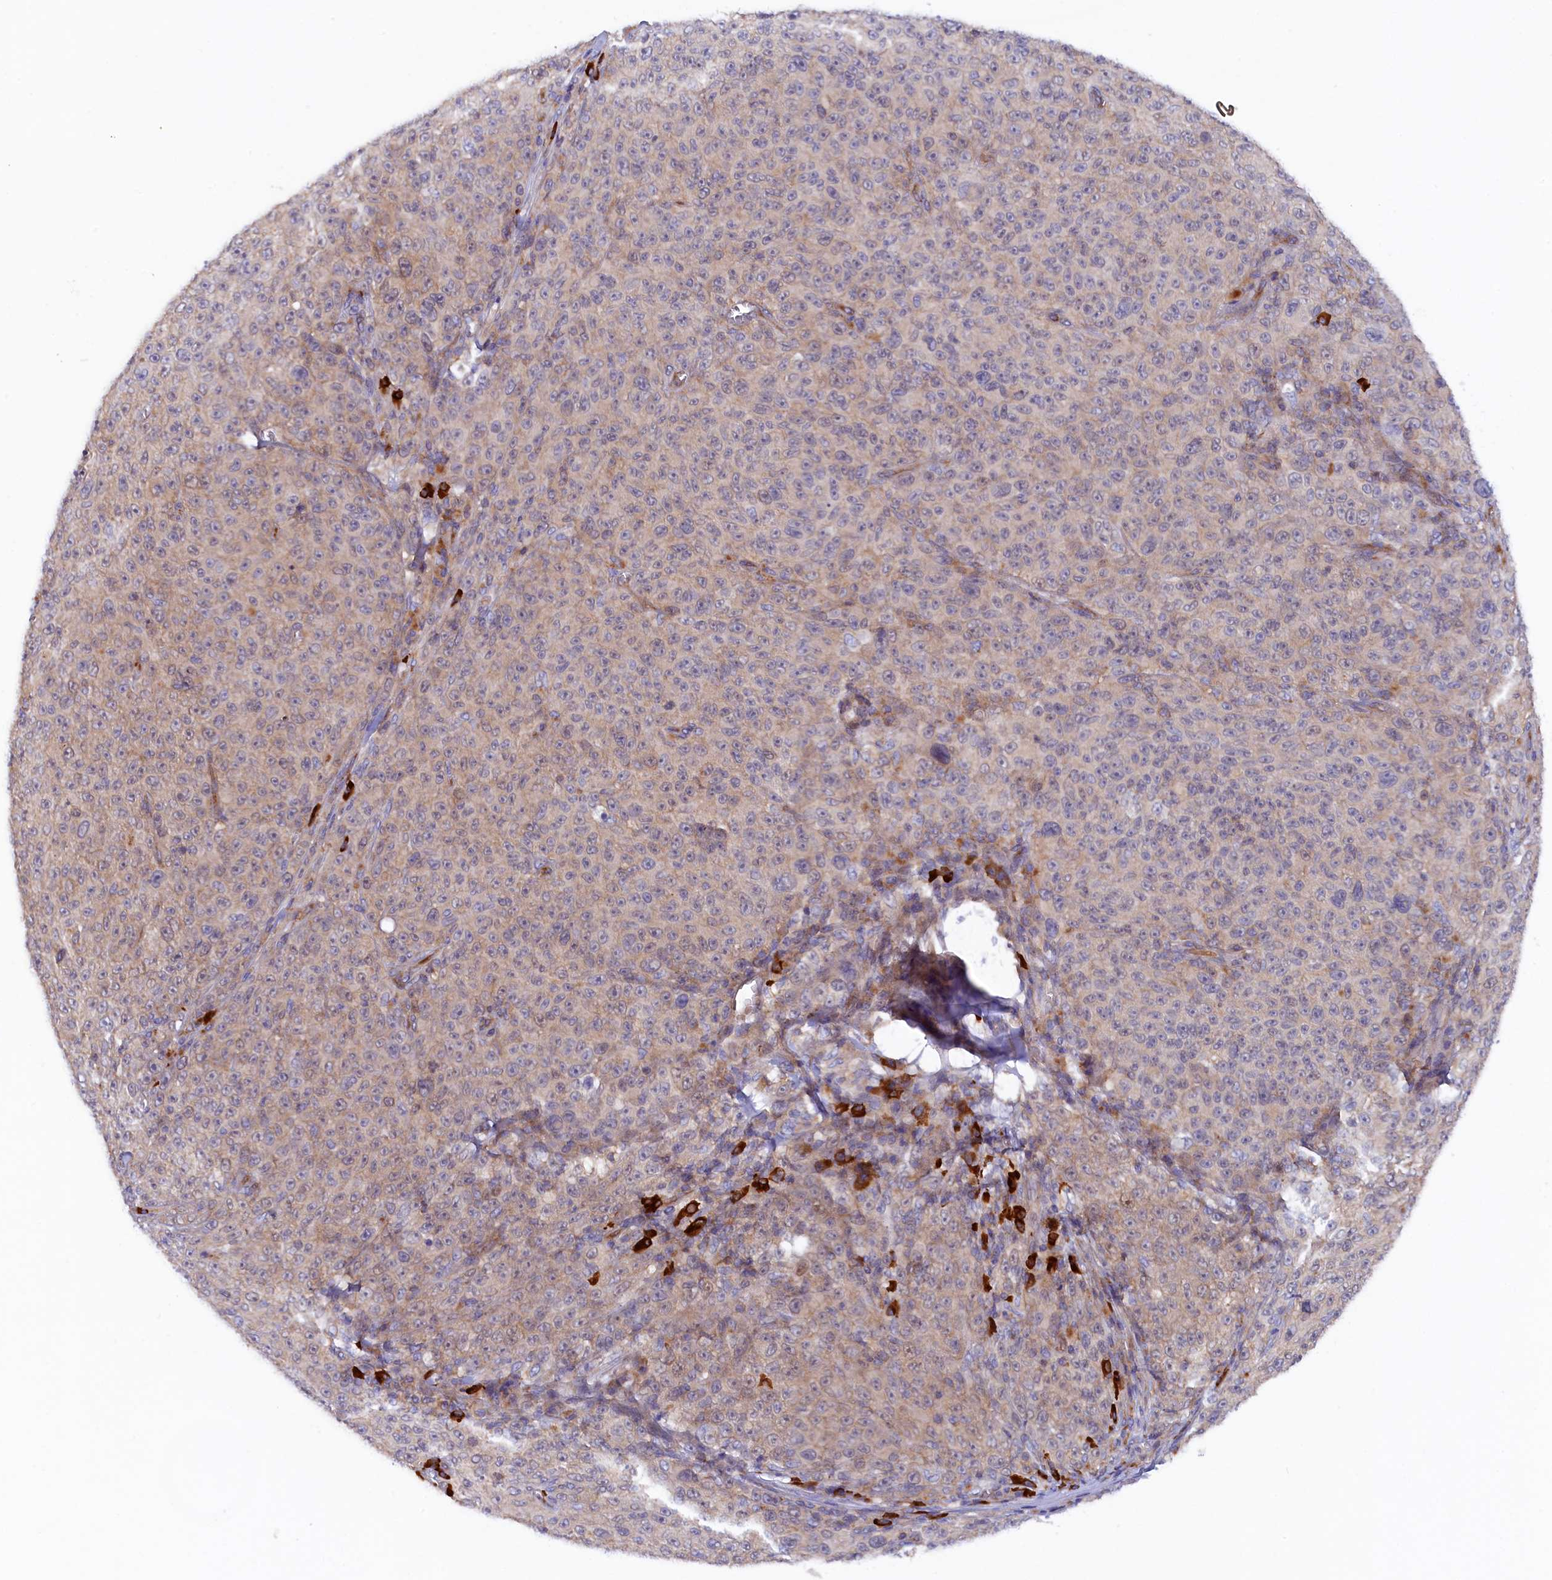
{"staining": {"intensity": "weak", "quantity": "<25%", "location": "cytoplasmic/membranous"}, "tissue": "melanoma", "cell_type": "Tumor cells", "image_type": "cancer", "snomed": [{"axis": "morphology", "description": "Malignant melanoma, NOS"}, {"axis": "topography", "description": "Skin"}], "caption": "Protein analysis of malignant melanoma shows no significant staining in tumor cells. (DAB (3,3'-diaminobenzidine) immunohistochemistry visualized using brightfield microscopy, high magnification).", "gene": "JPT2", "patient": {"sex": "female", "age": 82}}